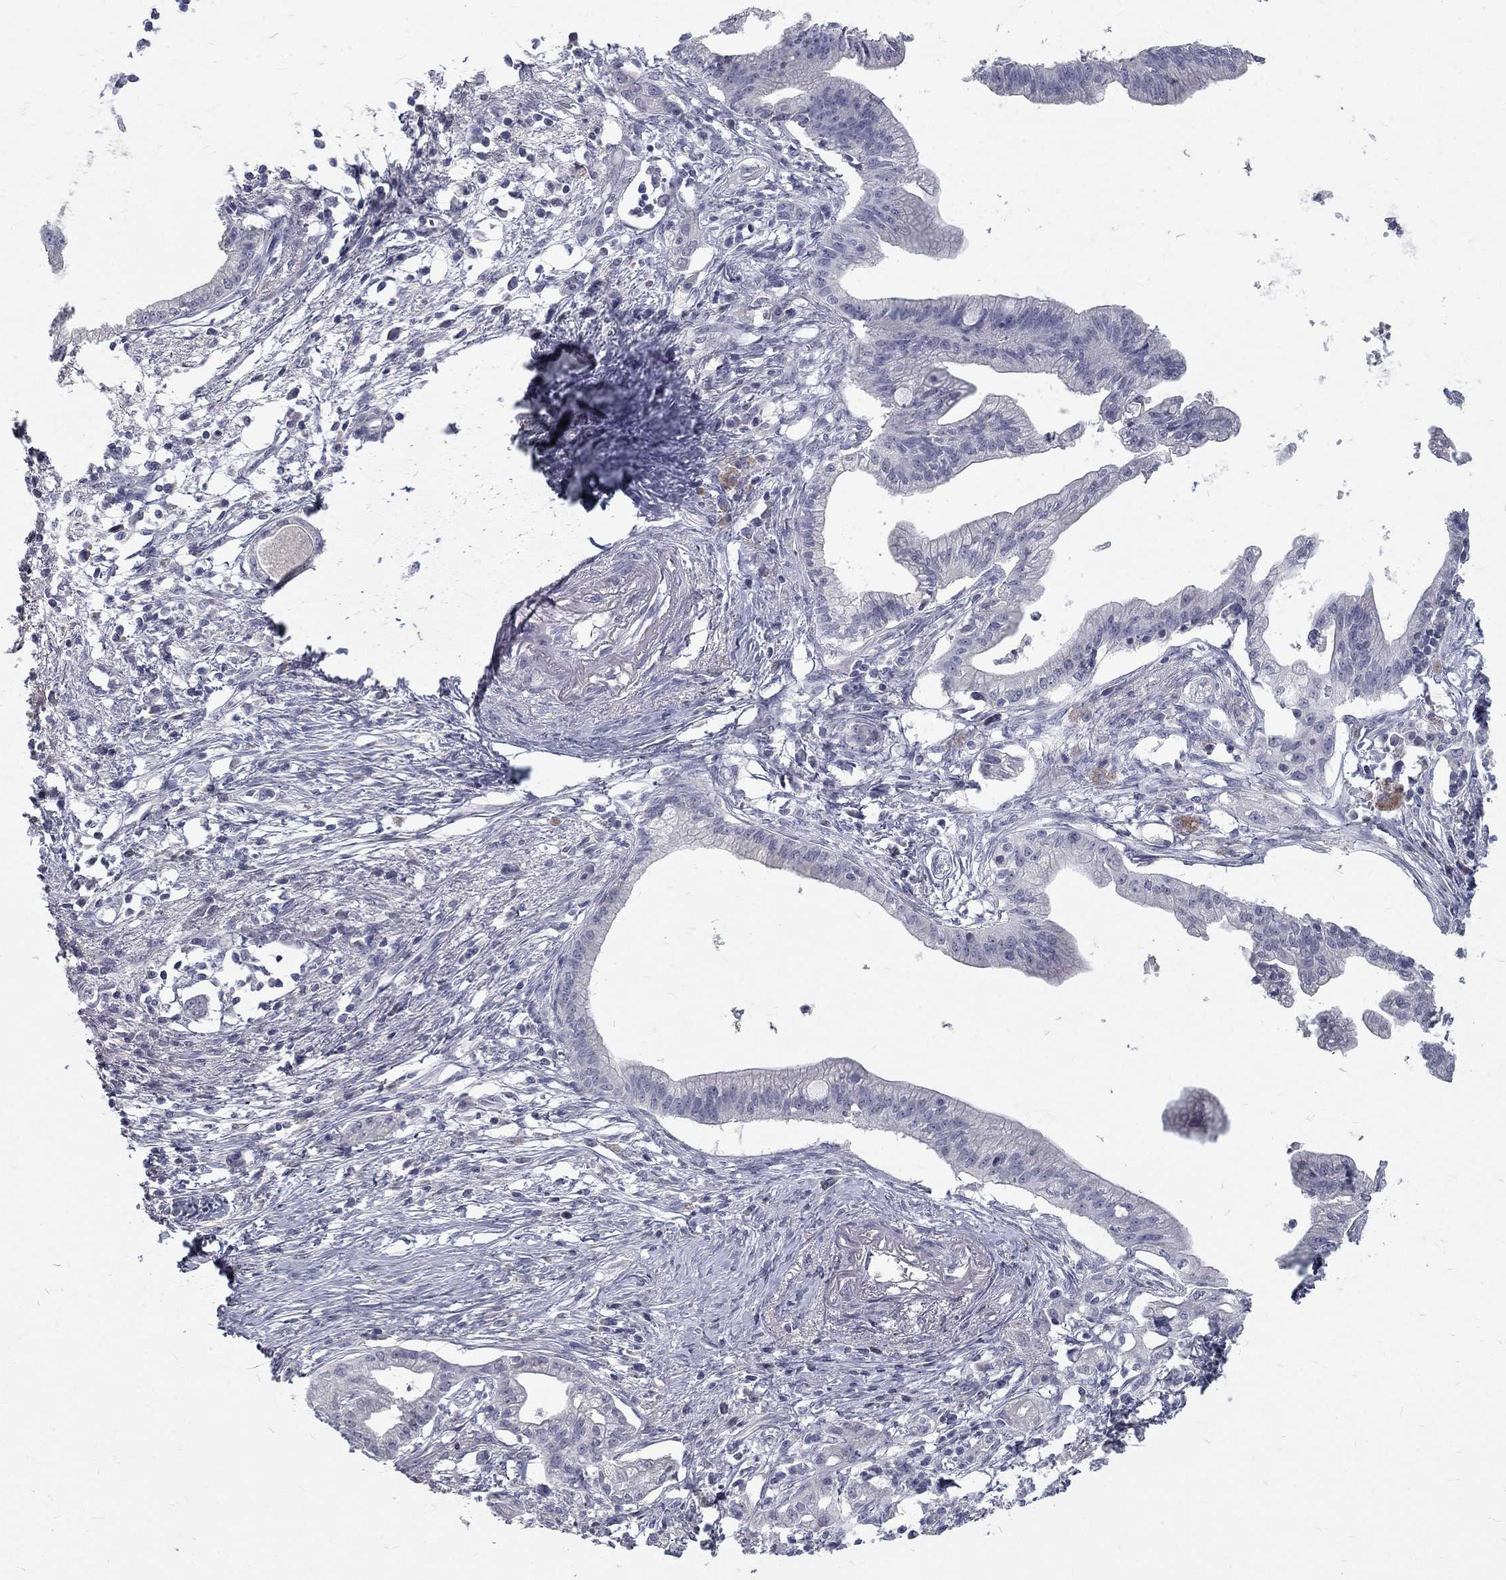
{"staining": {"intensity": "negative", "quantity": "none", "location": "none"}, "tissue": "pancreatic cancer", "cell_type": "Tumor cells", "image_type": "cancer", "snomed": [{"axis": "morphology", "description": "Normal tissue, NOS"}, {"axis": "morphology", "description": "Adenocarcinoma, NOS"}, {"axis": "topography", "description": "Pancreas"}], "caption": "There is no significant staining in tumor cells of adenocarcinoma (pancreatic).", "gene": "NOS1", "patient": {"sex": "female", "age": 58}}